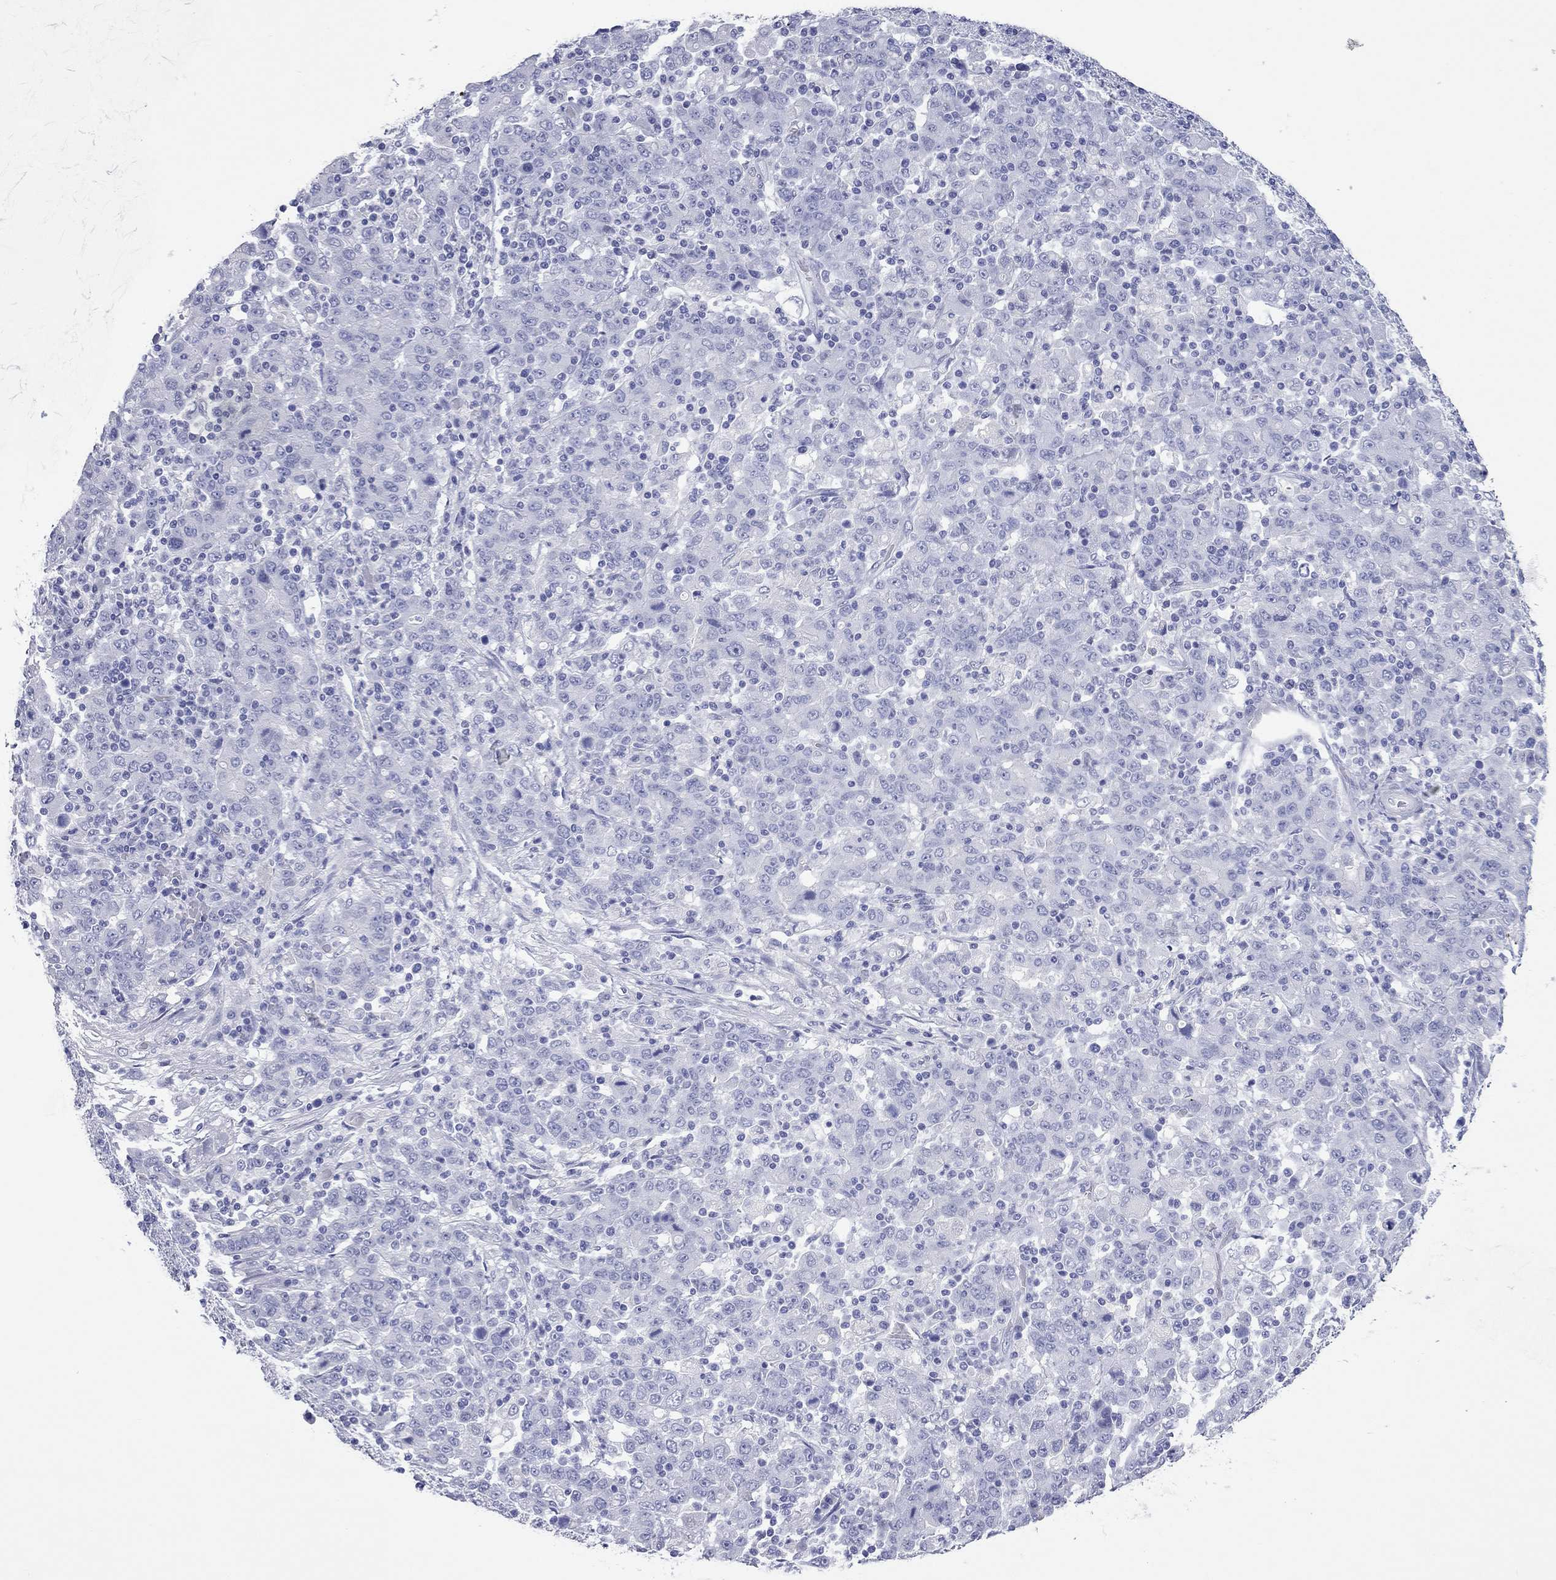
{"staining": {"intensity": "negative", "quantity": "none", "location": "none"}, "tissue": "stomach cancer", "cell_type": "Tumor cells", "image_type": "cancer", "snomed": [{"axis": "morphology", "description": "Adenocarcinoma, NOS"}, {"axis": "topography", "description": "Stomach, upper"}], "caption": "Immunohistochemistry (IHC) photomicrograph of neoplastic tissue: stomach adenocarcinoma stained with DAB reveals no significant protein positivity in tumor cells. The staining is performed using DAB (3,3'-diaminobenzidine) brown chromogen with nuclei counter-stained in using hematoxylin.", "gene": "VSIG10", "patient": {"sex": "male", "age": 69}}